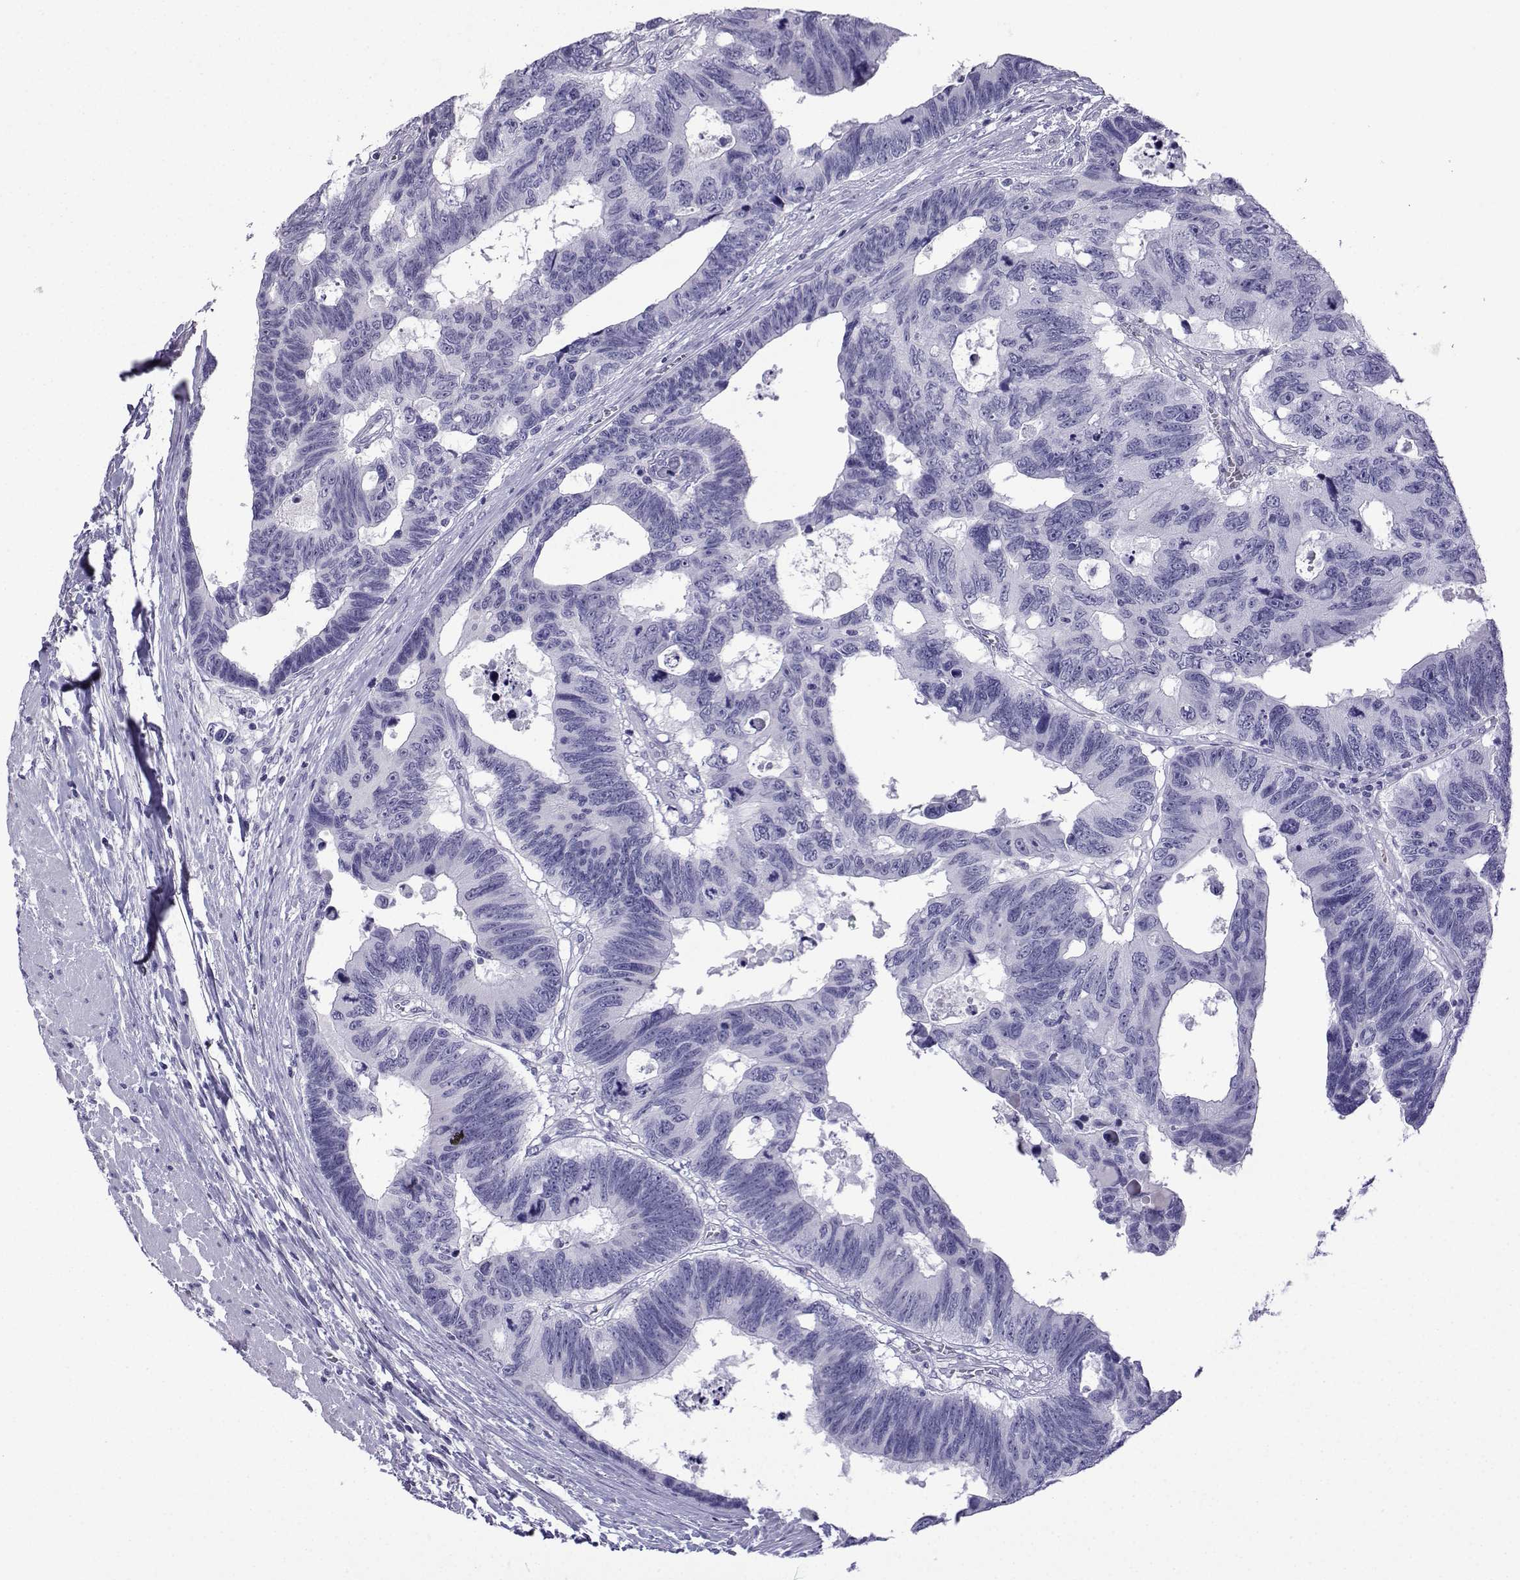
{"staining": {"intensity": "negative", "quantity": "none", "location": "none"}, "tissue": "colorectal cancer", "cell_type": "Tumor cells", "image_type": "cancer", "snomed": [{"axis": "morphology", "description": "Adenocarcinoma, NOS"}, {"axis": "topography", "description": "Colon"}], "caption": "The micrograph reveals no staining of tumor cells in adenocarcinoma (colorectal).", "gene": "TRIM46", "patient": {"sex": "female", "age": 77}}